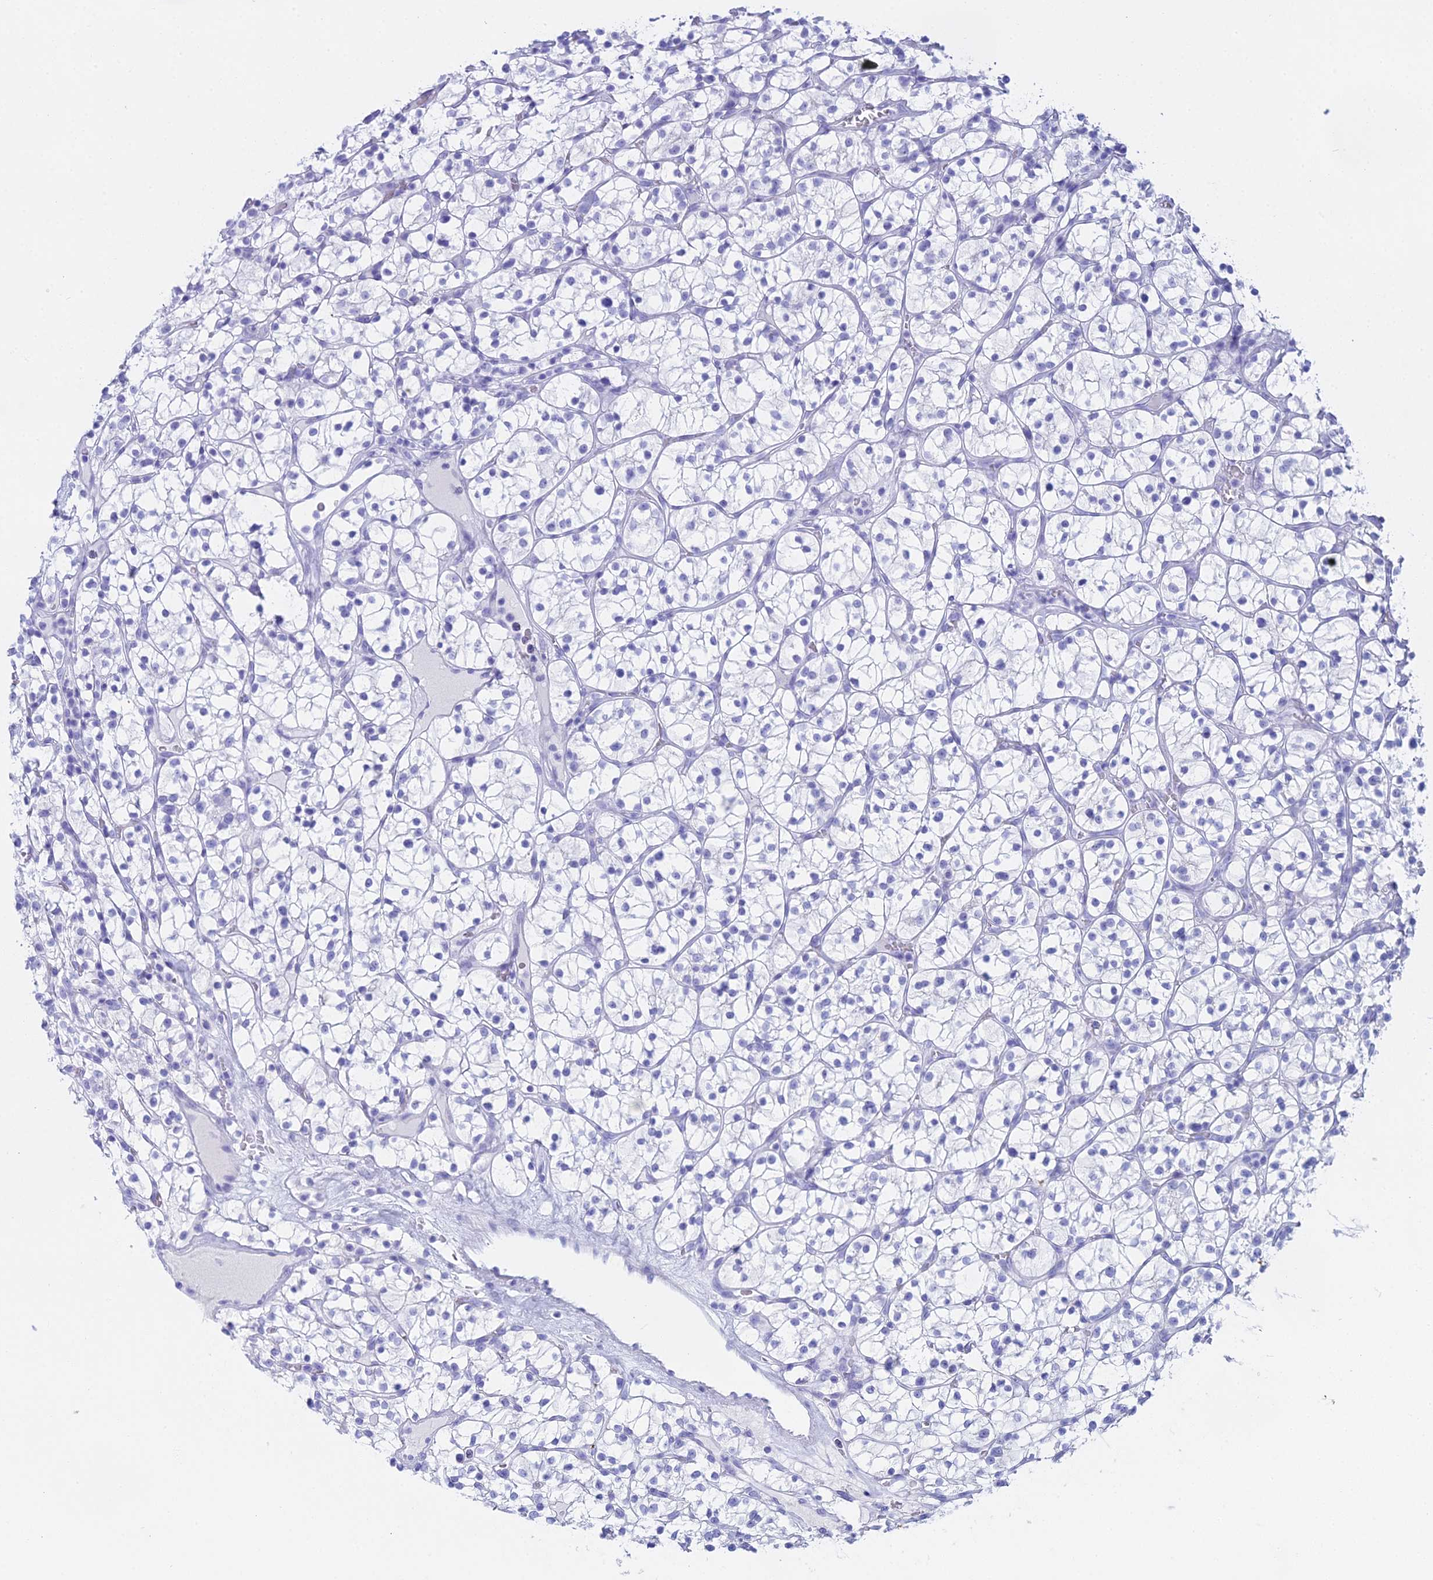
{"staining": {"intensity": "negative", "quantity": "none", "location": "none"}, "tissue": "renal cancer", "cell_type": "Tumor cells", "image_type": "cancer", "snomed": [{"axis": "morphology", "description": "Adenocarcinoma, NOS"}, {"axis": "topography", "description": "Kidney"}], "caption": "Immunohistochemistry (IHC) image of renal cancer (adenocarcinoma) stained for a protein (brown), which displays no positivity in tumor cells.", "gene": "CGB2", "patient": {"sex": "female", "age": 64}}